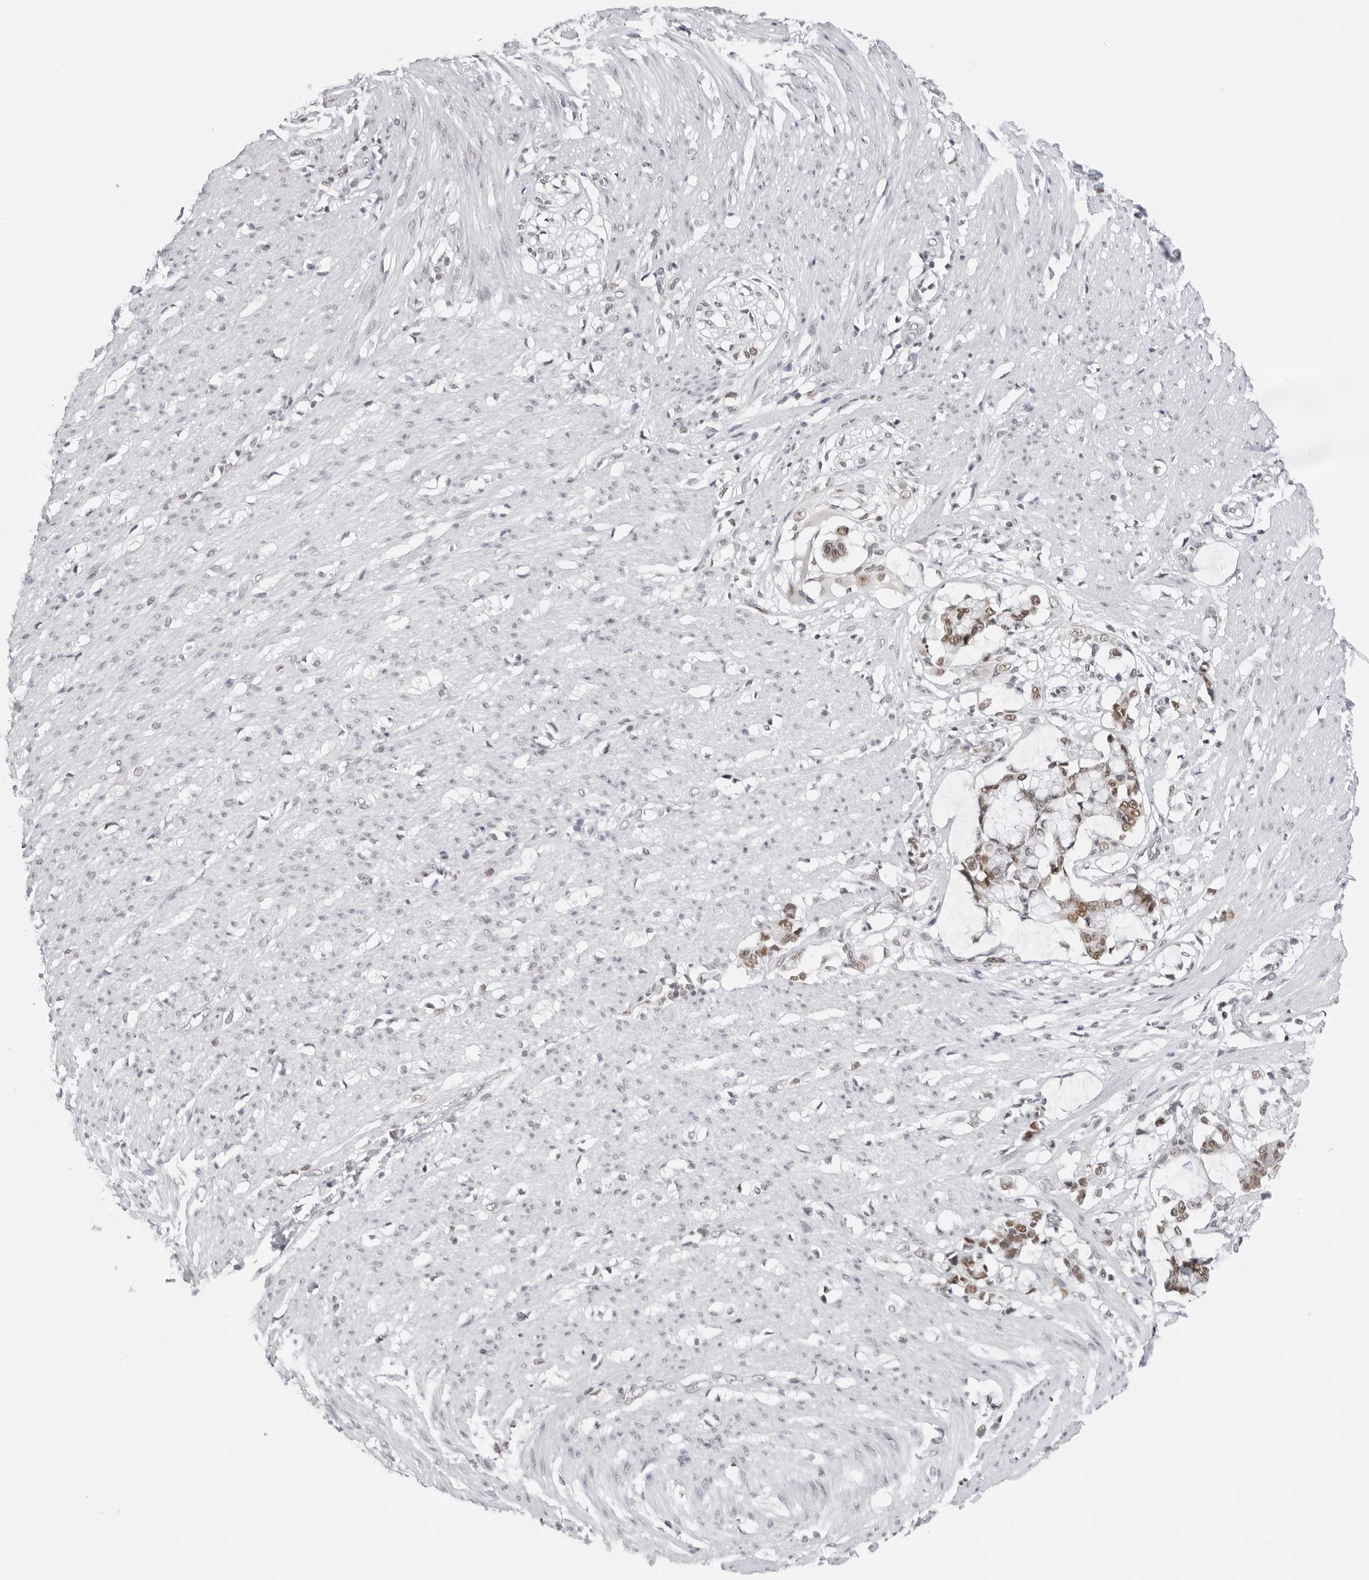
{"staining": {"intensity": "weak", "quantity": "<25%", "location": "nuclear"}, "tissue": "smooth muscle", "cell_type": "Smooth muscle cells", "image_type": "normal", "snomed": [{"axis": "morphology", "description": "Normal tissue, NOS"}, {"axis": "morphology", "description": "Adenocarcinoma, NOS"}, {"axis": "topography", "description": "Colon"}, {"axis": "topography", "description": "Peripheral nerve tissue"}], "caption": "Micrograph shows no significant protein staining in smooth muscle cells of unremarkable smooth muscle.", "gene": "RPA2", "patient": {"sex": "male", "age": 14}}